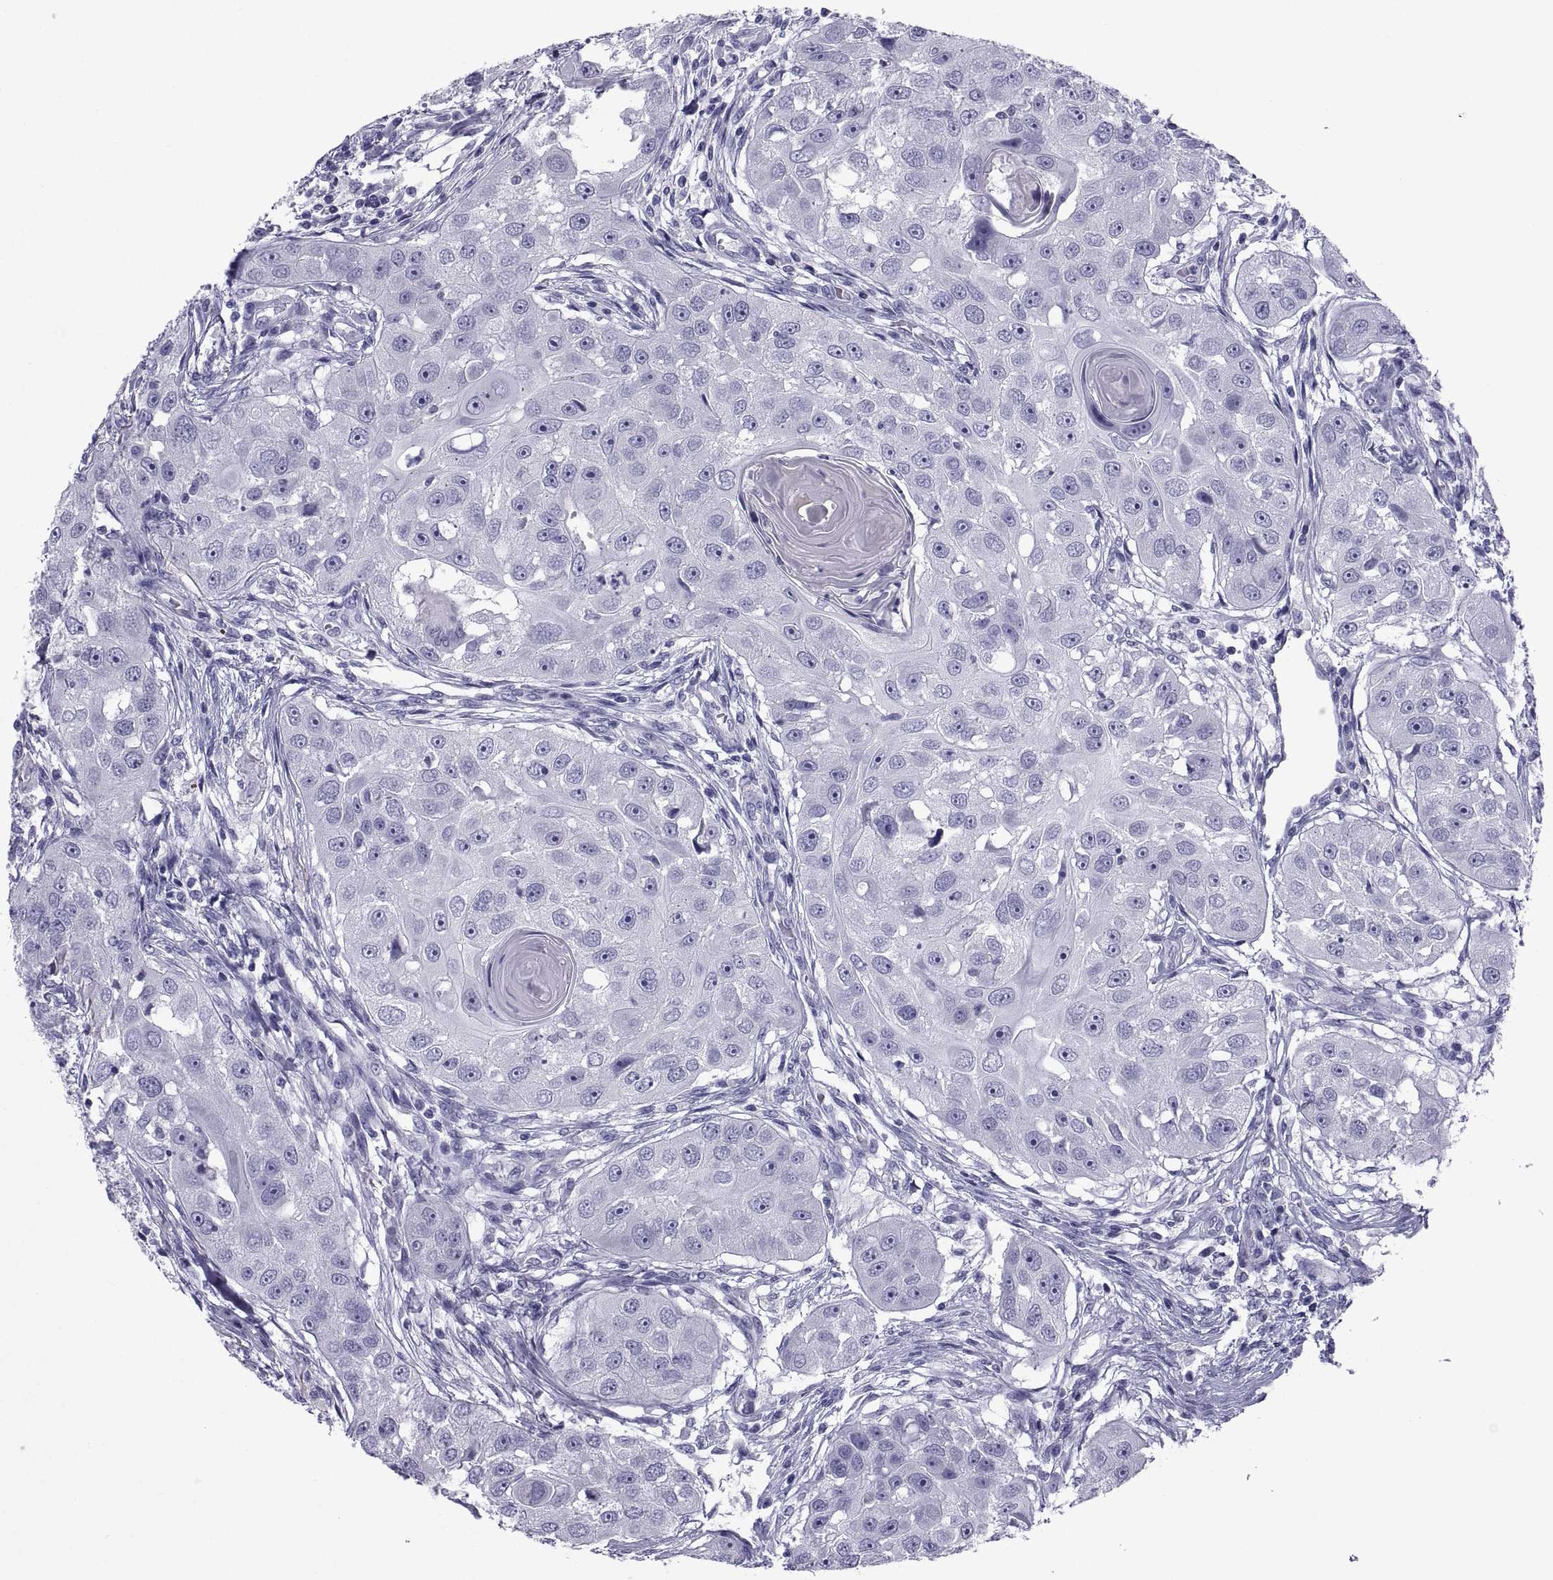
{"staining": {"intensity": "negative", "quantity": "none", "location": "none"}, "tissue": "head and neck cancer", "cell_type": "Tumor cells", "image_type": "cancer", "snomed": [{"axis": "morphology", "description": "Squamous cell carcinoma, NOS"}, {"axis": "topography", "description": "Head-Neck"}], "caption": "Immunohistochemistry micrograph of human head and neck cancer (squamous cell carcinoma) stained for a protein (brown), which reveals no staining in tumor cells.", "gene": "NPTX2", "patient": {"sex": "male", "age": 51}}